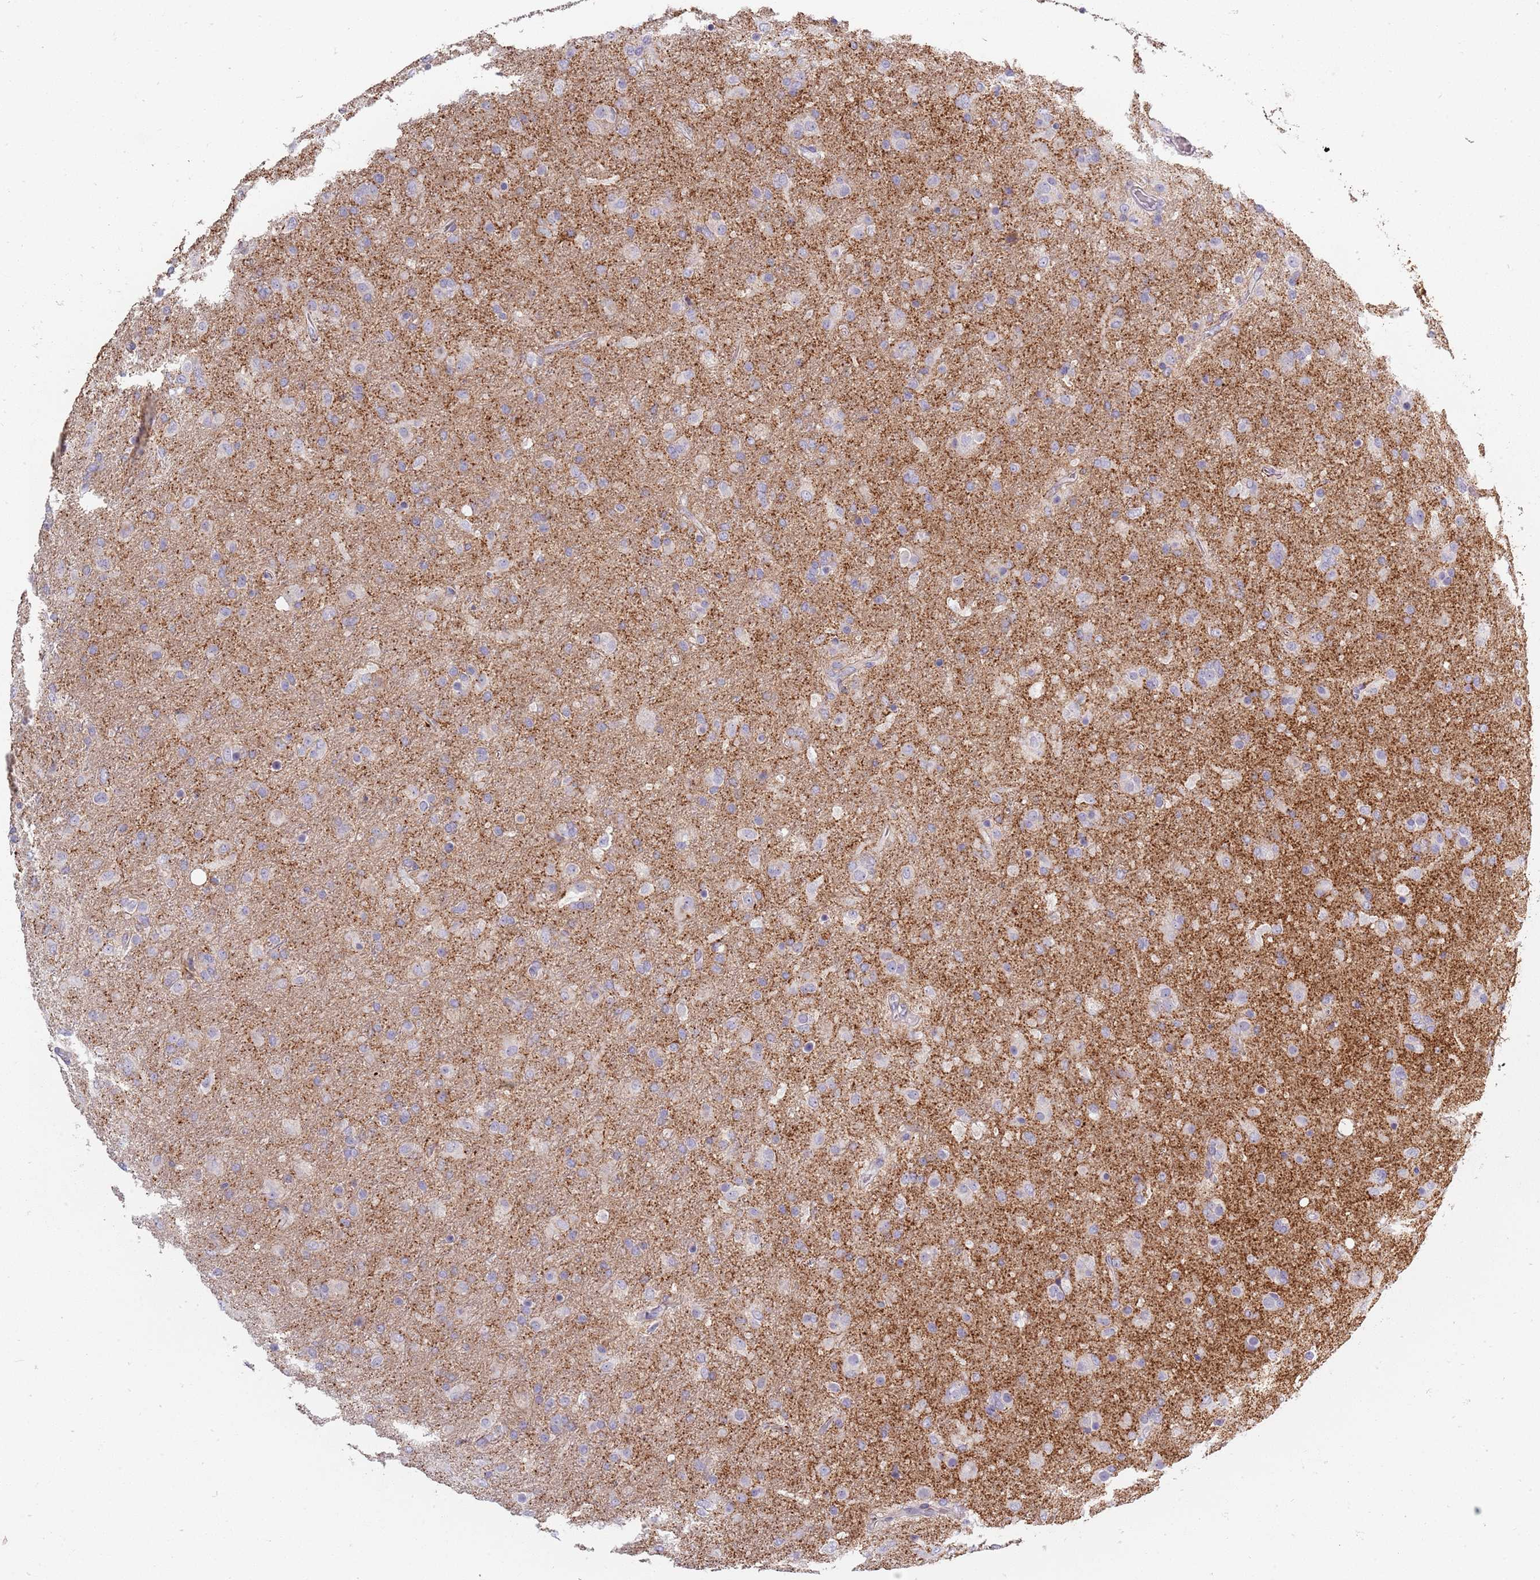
{"staining": {"intensity": "negative", "quantity": "none", "location": "none"}, "tissue": "glioma", "cell_type": "Tumor cells", "image_type": "cancer", "snomed": [{"axis": "morphology", "description": "Glioma, malignant, Low grade"}, {"axis": "topography", "description": "Brain"}], "caption": "Malignant glioma (low-grade) was stained to show a protein in brown. There is no significant positivity in tumor cells. The staining was performed using DAB to visualize the protein expression in brown, while the nuclei were stained in blue with hematoxylin (Magnification: 20x).", "gene": "SYNGR3", "patient": {"sex": "male", "age": 65}}